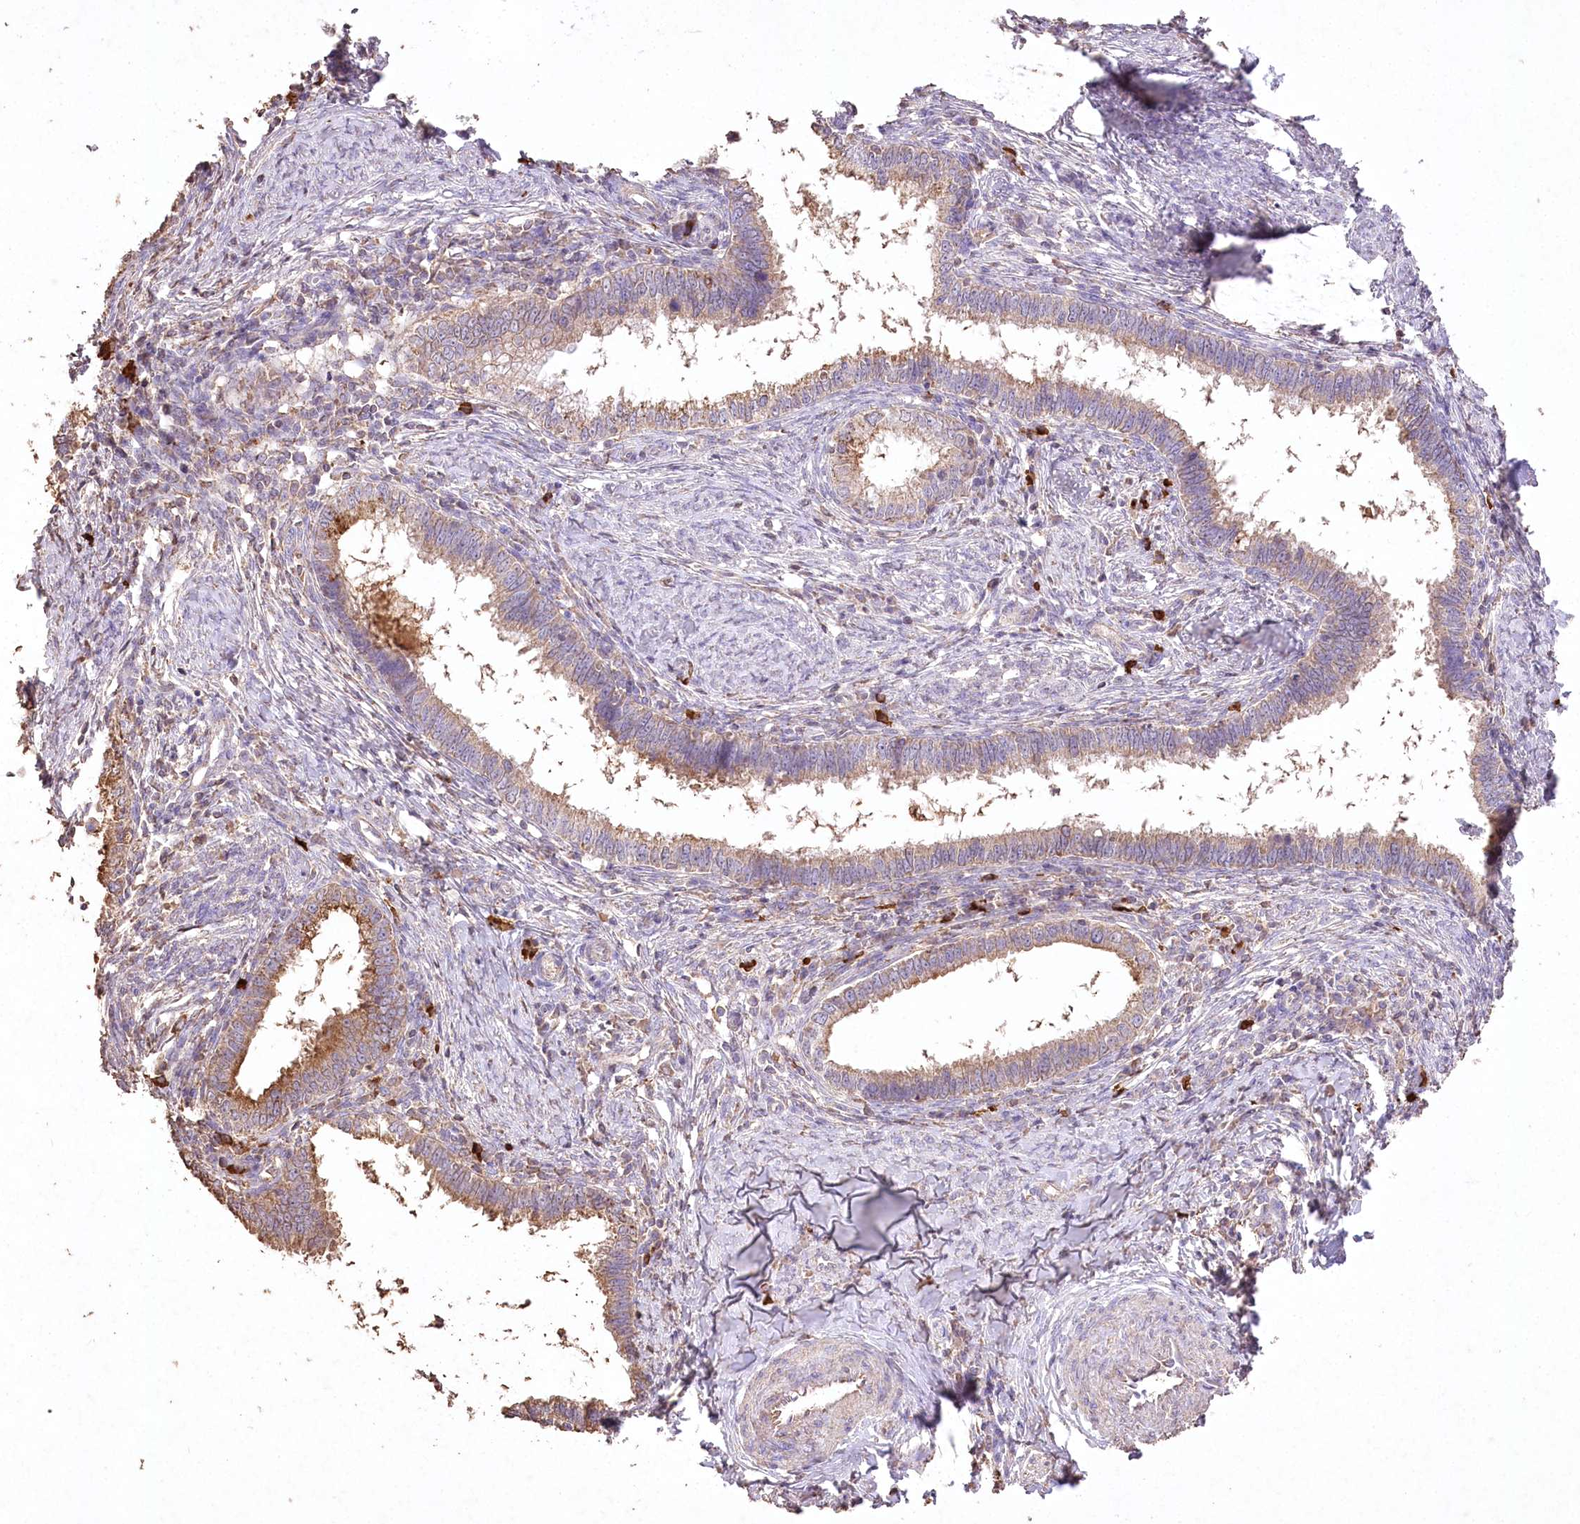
{"staining": {"intensity": "moderate", "quantity": ">75%", "location": "cytoplasmic/membranous"}, "tissue": "cervical cancer", "cell_type": "Tumor cells", "image_type": "cancer", "snomed": [{"axis": "morphology", "description": "Adenocarcinoma, NOS"}, {"axis": "topography", "description": "Cervix"}], "caption": "The immunohistochemical stain highlights moderate cytoplasmic/membranous expression in tumor cells of adenocarcinoma (cervical) tissue.", "gene": "IREB2", "patient": {"sex": "female", "age": 36}}